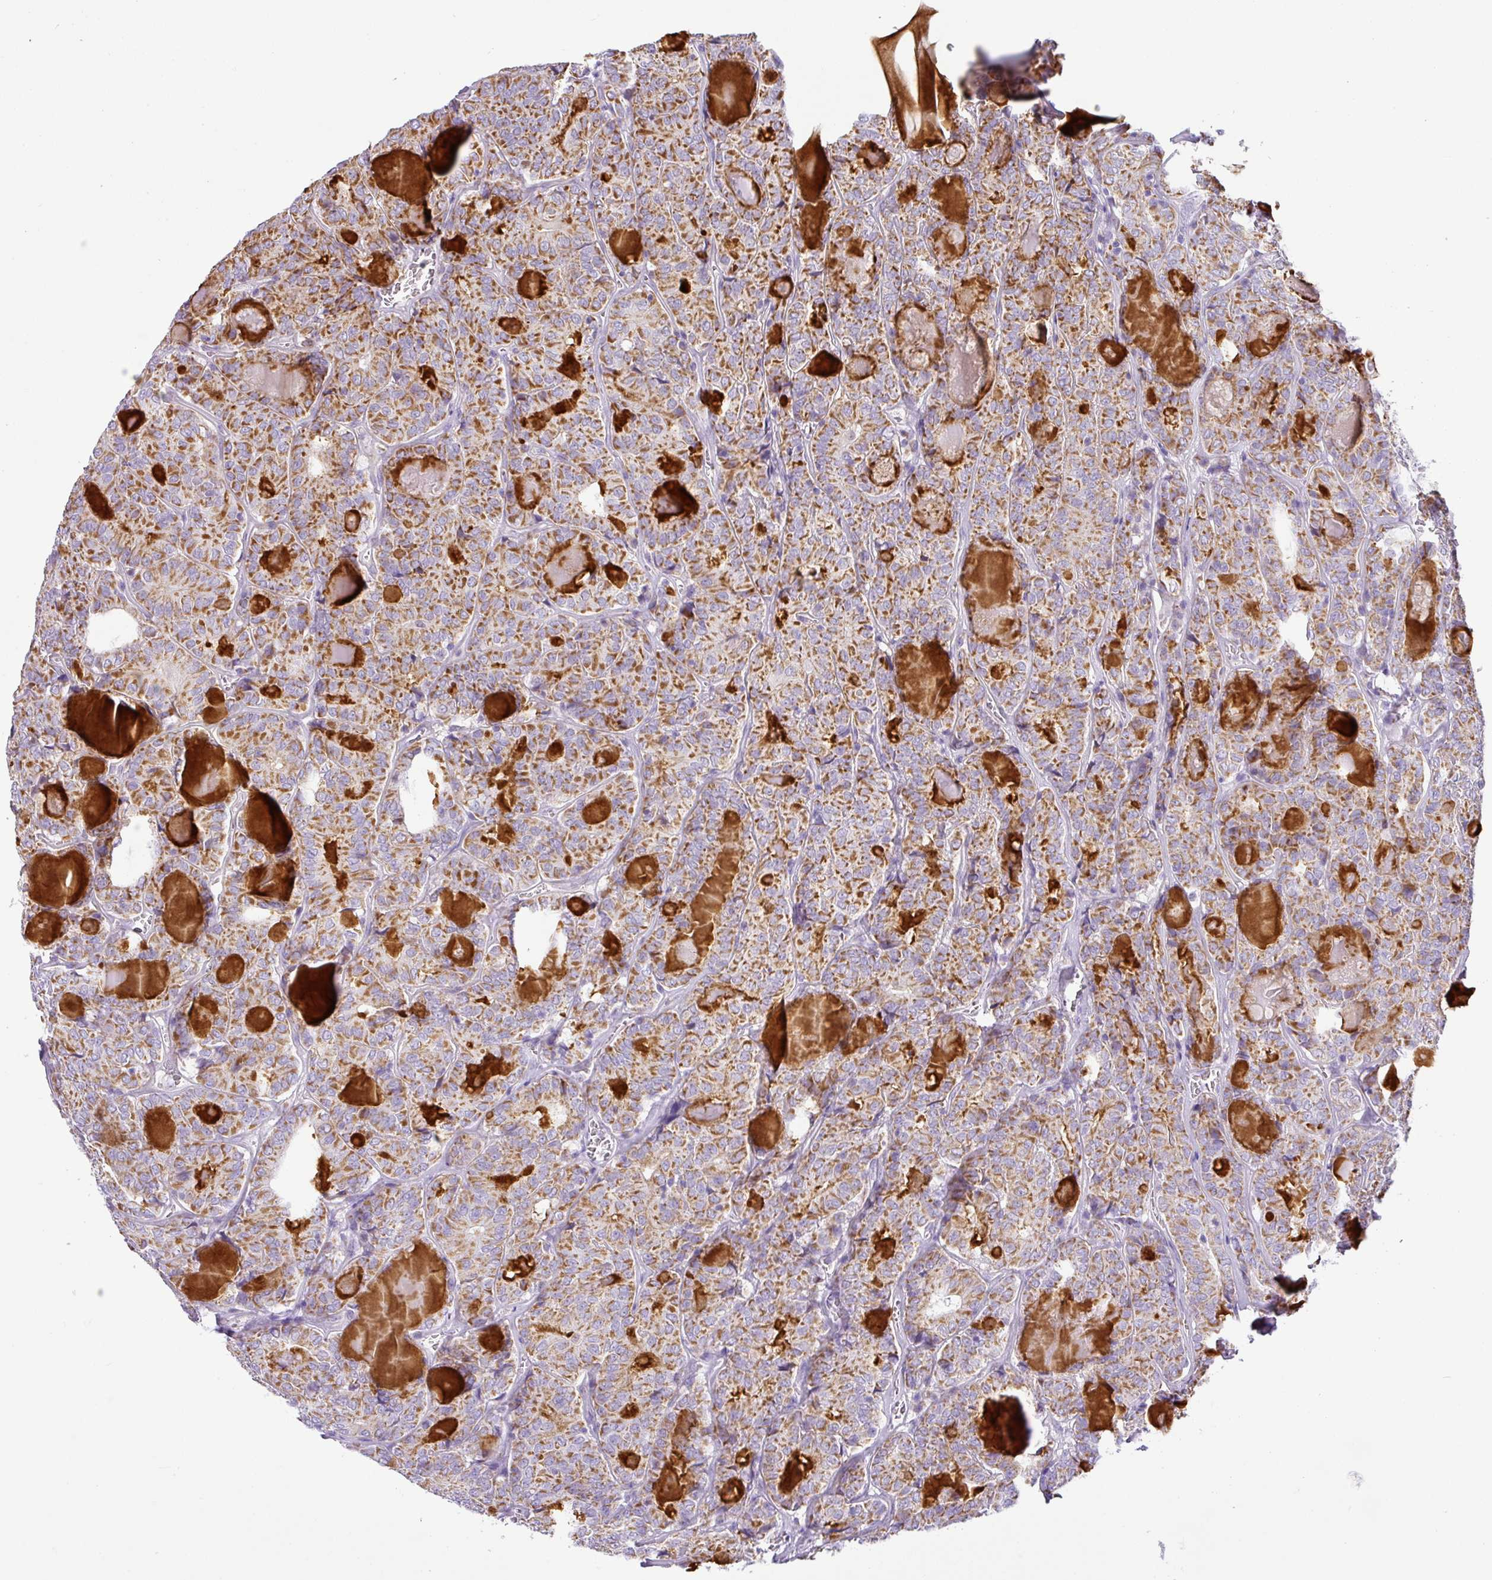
{"staining": {"intensity": "moderate", "quantity": ">75%", "location": "cytoplasmic/membranous"}, "tissue": "thyroid cancer", "cell_type": "Tumor cells", "image_type": "cancer", "snomed": [{"axis": "morphology", "description": "Papillary adenocarcinoma, NOS"}, {"axis": "topography", "description": "Thyroid gland"}], "caption": "A photomicrograph of human thyroid cancer stained for a protein exhibits moderate cytoplasmic/membranous brown staining in tumor cells. Nuclei are stained in blue.", "gene": "HMCN2", "patient": {"sex": "female", "age": 72}}